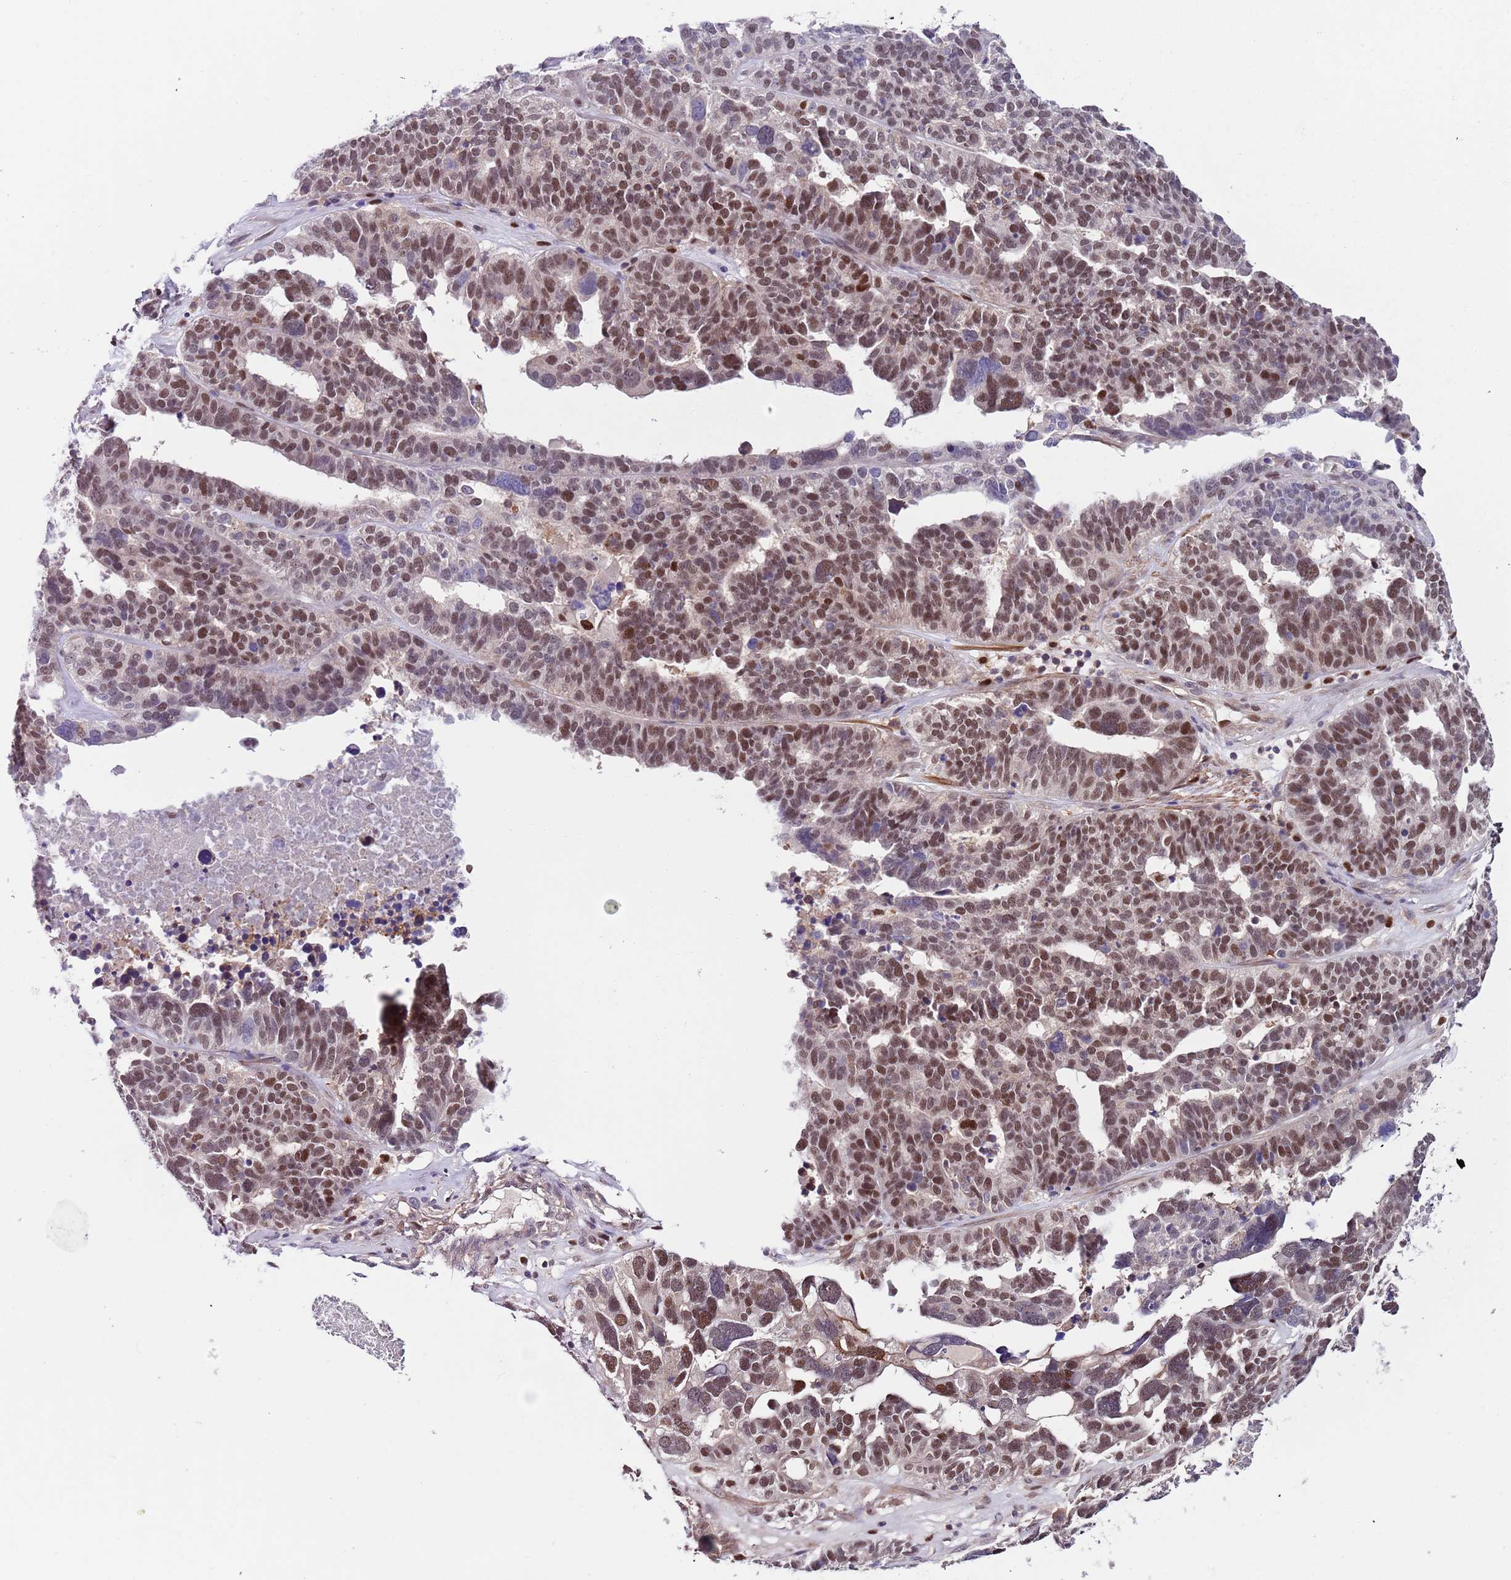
{"staining": {"intensity": "moderate", "quantity": "25%-75%", "location": "nuclear"}, "tissue": "ovarian cancer", "cell_type": "Tumor cells", "image_type": "cancer", "snomed": [{"axis": "morphology", "description": "Cystadenocarcinoma, serous, NOS"}, {"axis": "topography", "description": "Ovary"}], "caption": "A high-resolution micrograph shows IHC staining of ovarian serous cystadenocarcinoma, which shows moderate nuclear staining in approximately 25%-75% of tumor cells. (DAB (3,3'-diaminobenzidine) = brown stain, brightfield microscopy at high magnification).", "gene": "RMND5B", "patient": {"sex": "female", "age": 59}}